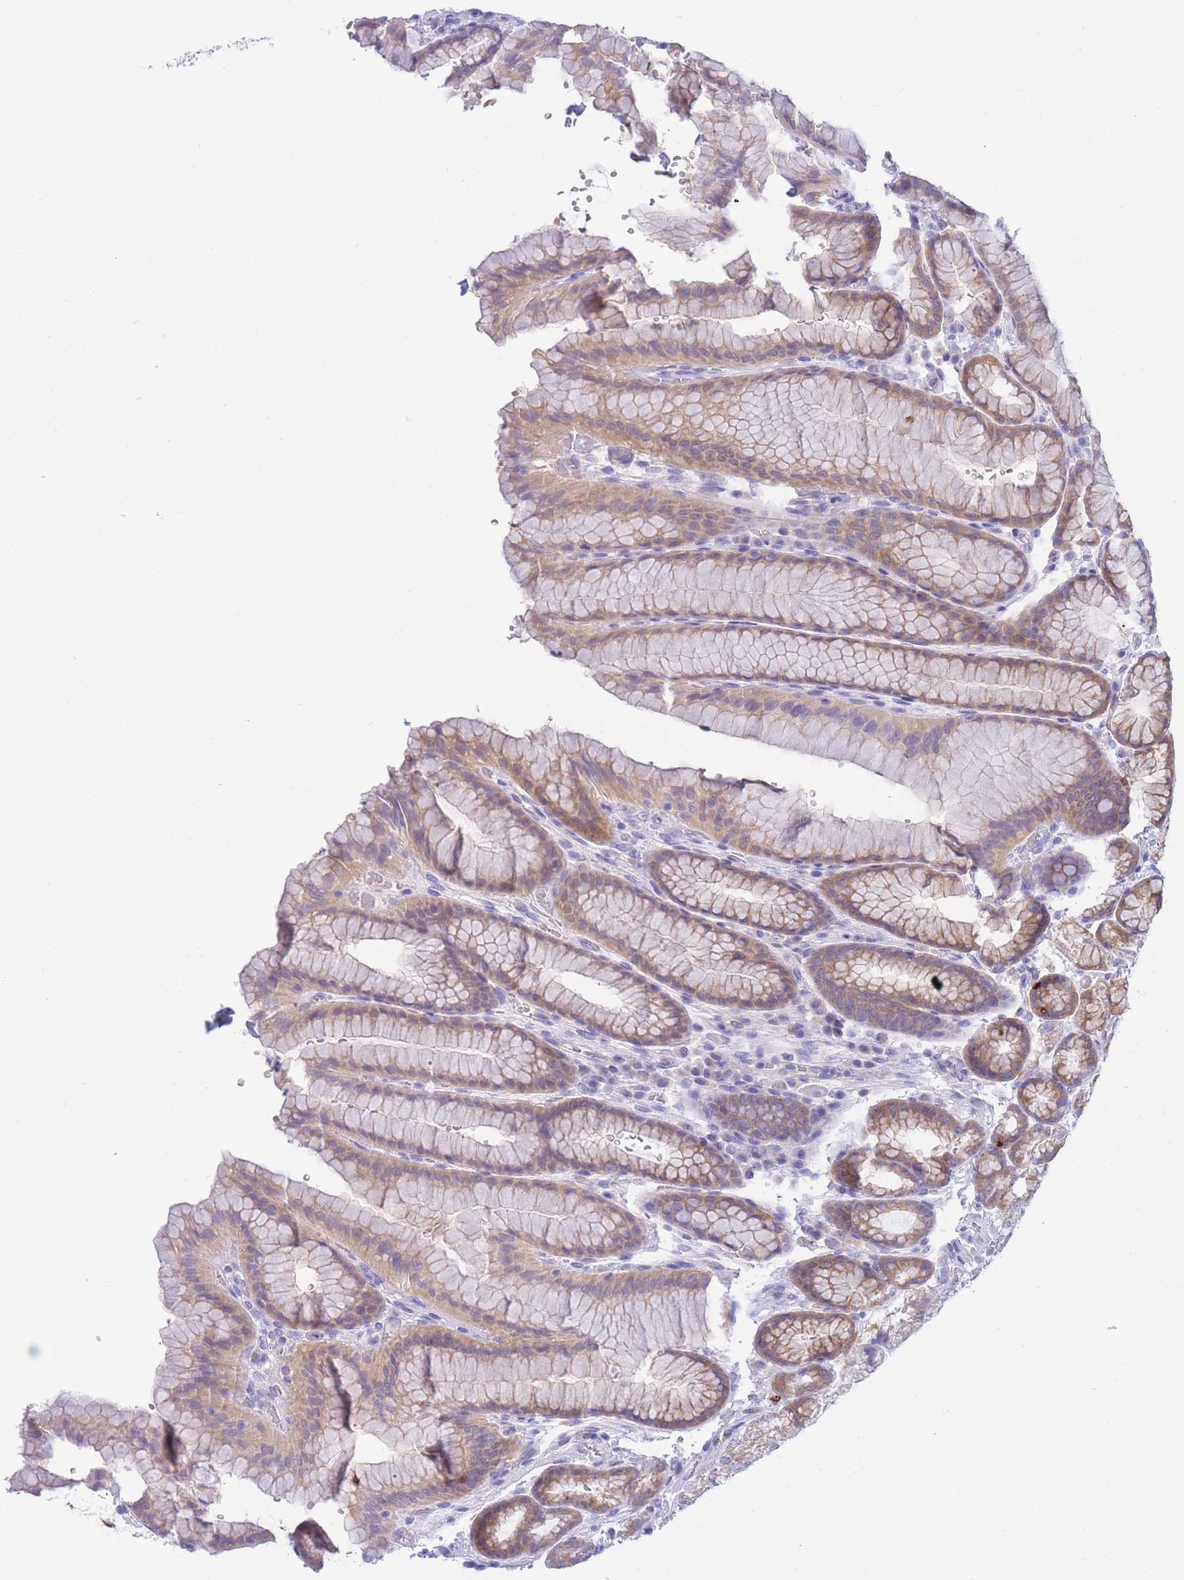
{"staining": {"intensity": "moderate", "quantity": "25%-75%", "location": "cytoplasmic/membranous"}, "tissue": "stomach", "cell_type": "Glandular cells", "image_type": "normal", "snomed": [{"axis": "morphology", "description": "Normal tissue, NOS"}, {"axis": "morphology", "description": "Adenocarcinoma, NOS"}, {"axis": "topography", "description": "Stomach"}], "caption": "Brown immunohistochemical staining in unremarkable stomach displays moderate cytoplasmic/membranous staining in approximately 25%-75% of glandular cells.", "gene": "PCDHB3", "patient": {"sex": "male", "age": 57}}